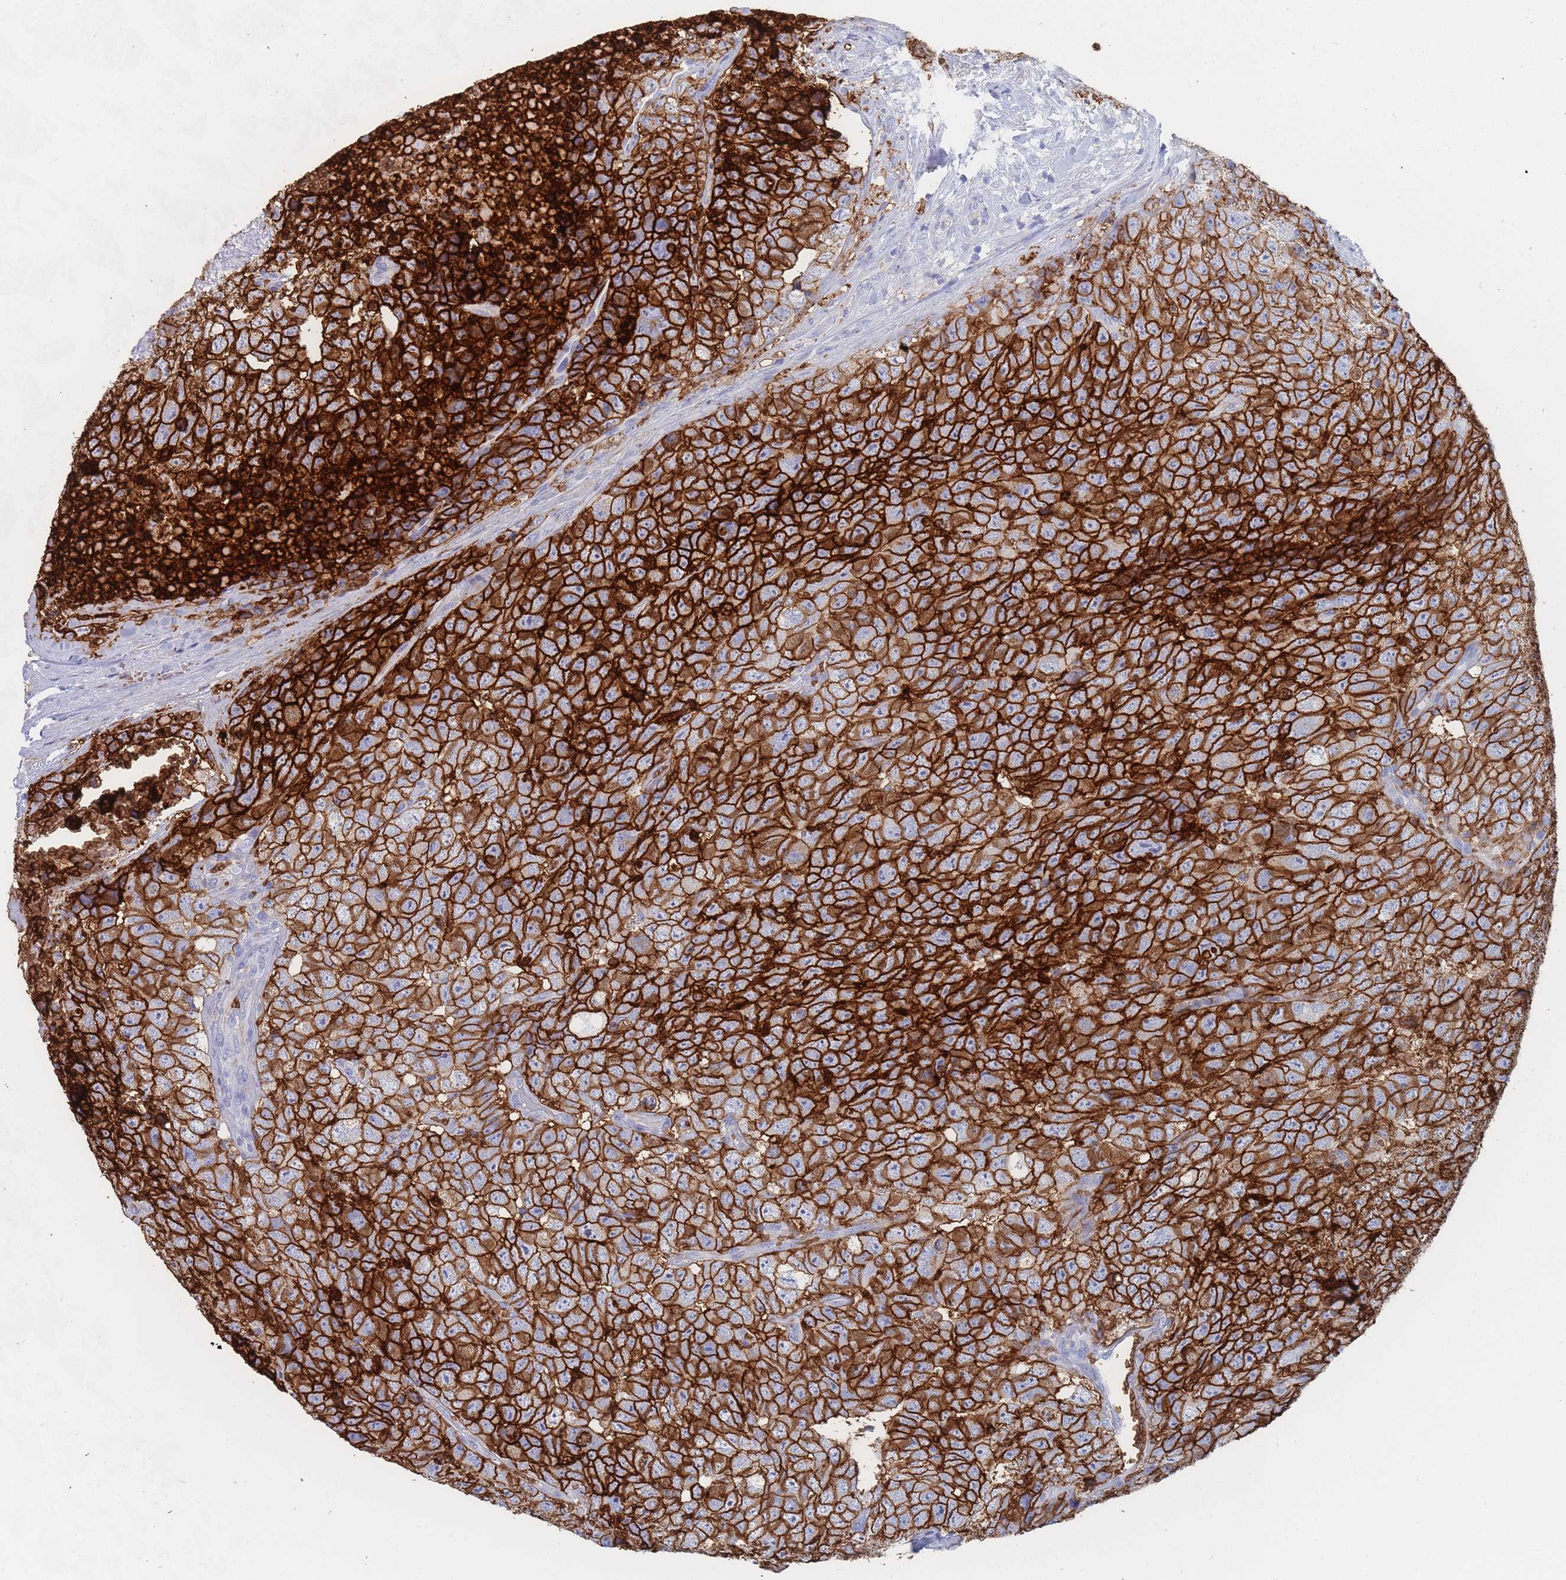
{"staining": {"intensity": "strong", "quantity": ">75%", "location": "cytoplasmic/membranous"}, "tissue": "testis cancer", "cell_type": "Tumor cells", "image_type": "cancer", "snomed": [{"axis": "morphology", "description": "Seminoma, NOS"}, {"axis": "morphology", "description": "Teratoma, malignant, NOS"}, {"axis": "topography", "description": "Testis"}], "caption": "IHC photomicrograph of human testis cancer stained for a protein (brown), which displays high levels of strong cytoplasmic/membranous positivity in about >75% of tumor cells.", "gene": "SLC2A1", "patient": {"sex": "male", "age": 34}}